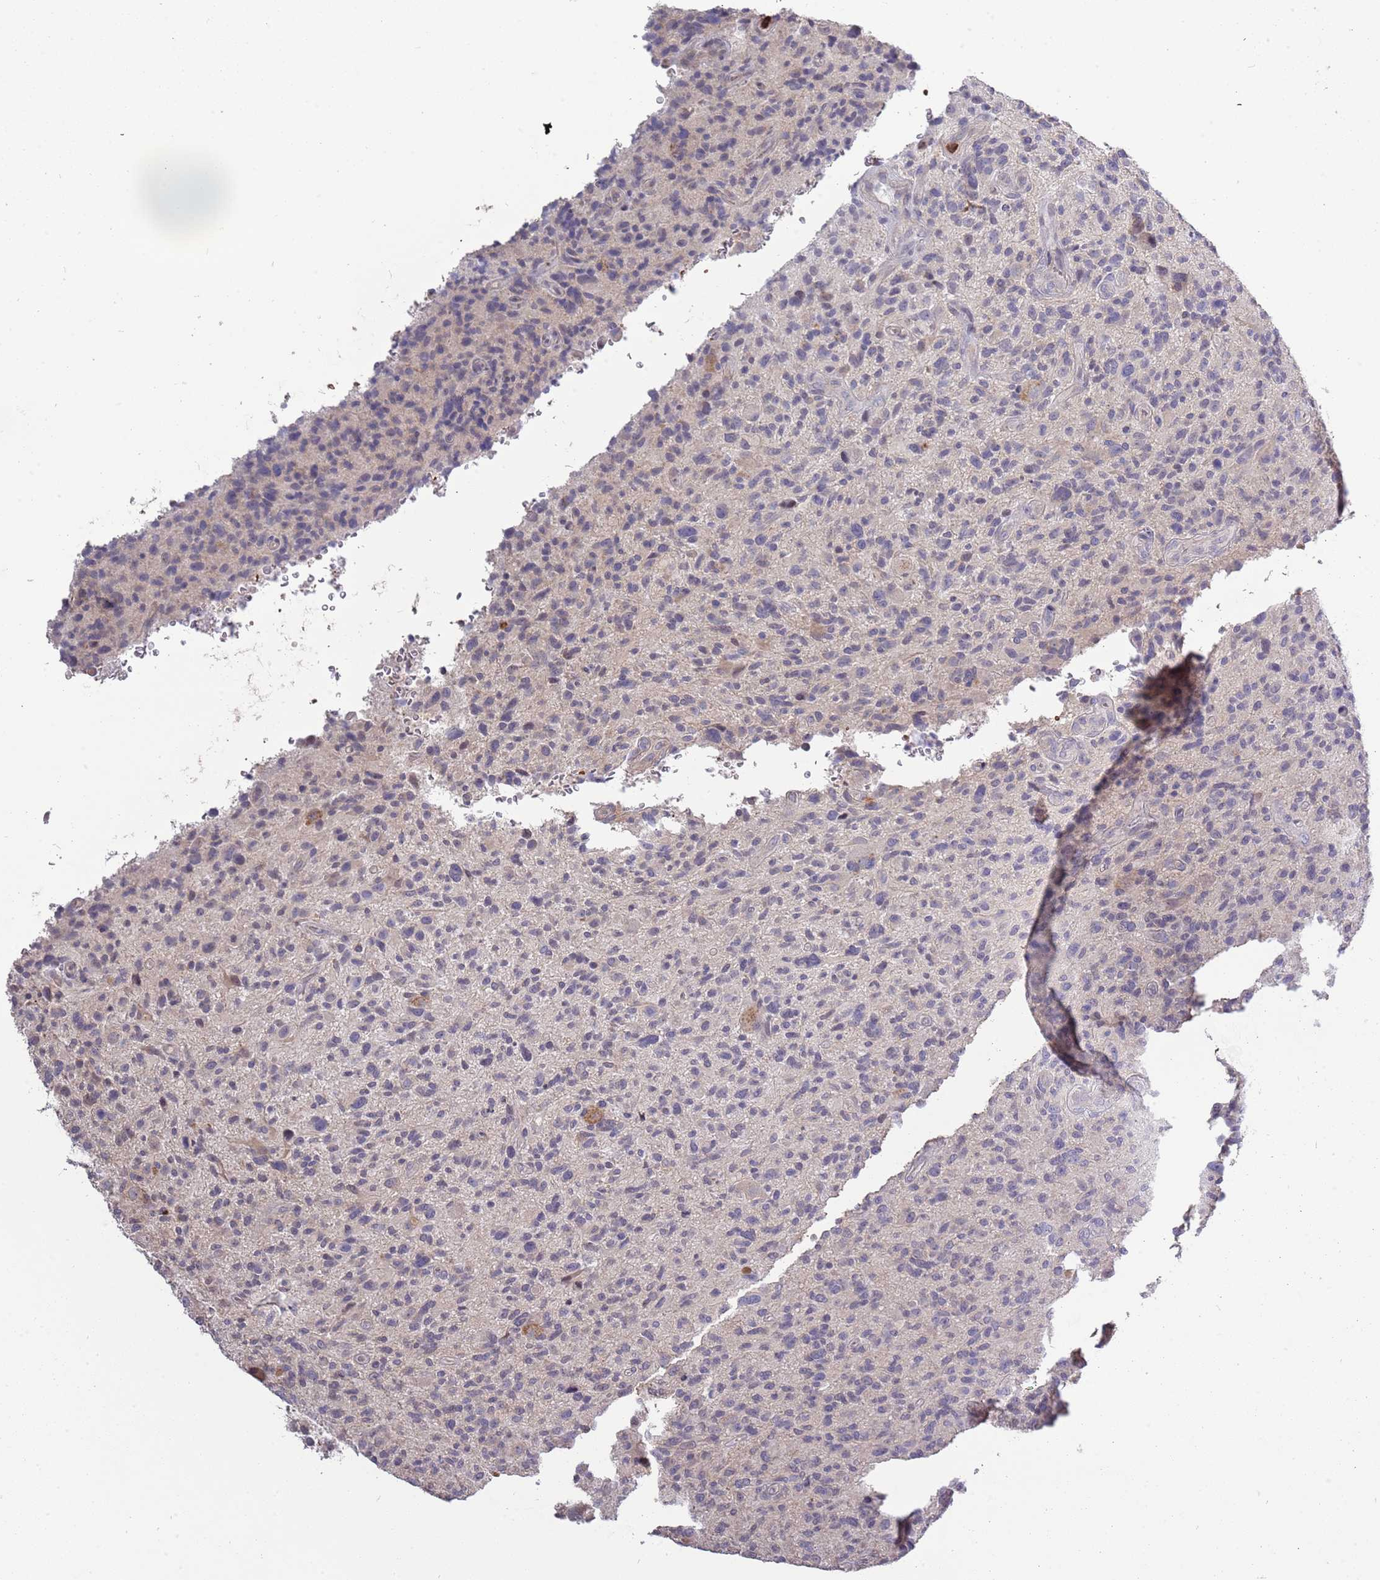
{"staining": {"intensity": "negative", "quantity": "none", "location": "none"}, "tissue": "glioma", "cell_type": "Tumor cells", "image_type": "cancer", "snomed": [{"axis": "morphology", "description": "Glioma, malignant, High grade"}, {"axis": "topography", "description": "Brain"}], "caption": "There is no significant positivity in tumor cells of glioma. (DAB (3,3'-diaminobenzidine) immunohistochemistry (IHC), high magnification).", "gene": "P2RY13", "patient": {"sex": "male", "age": 47}}